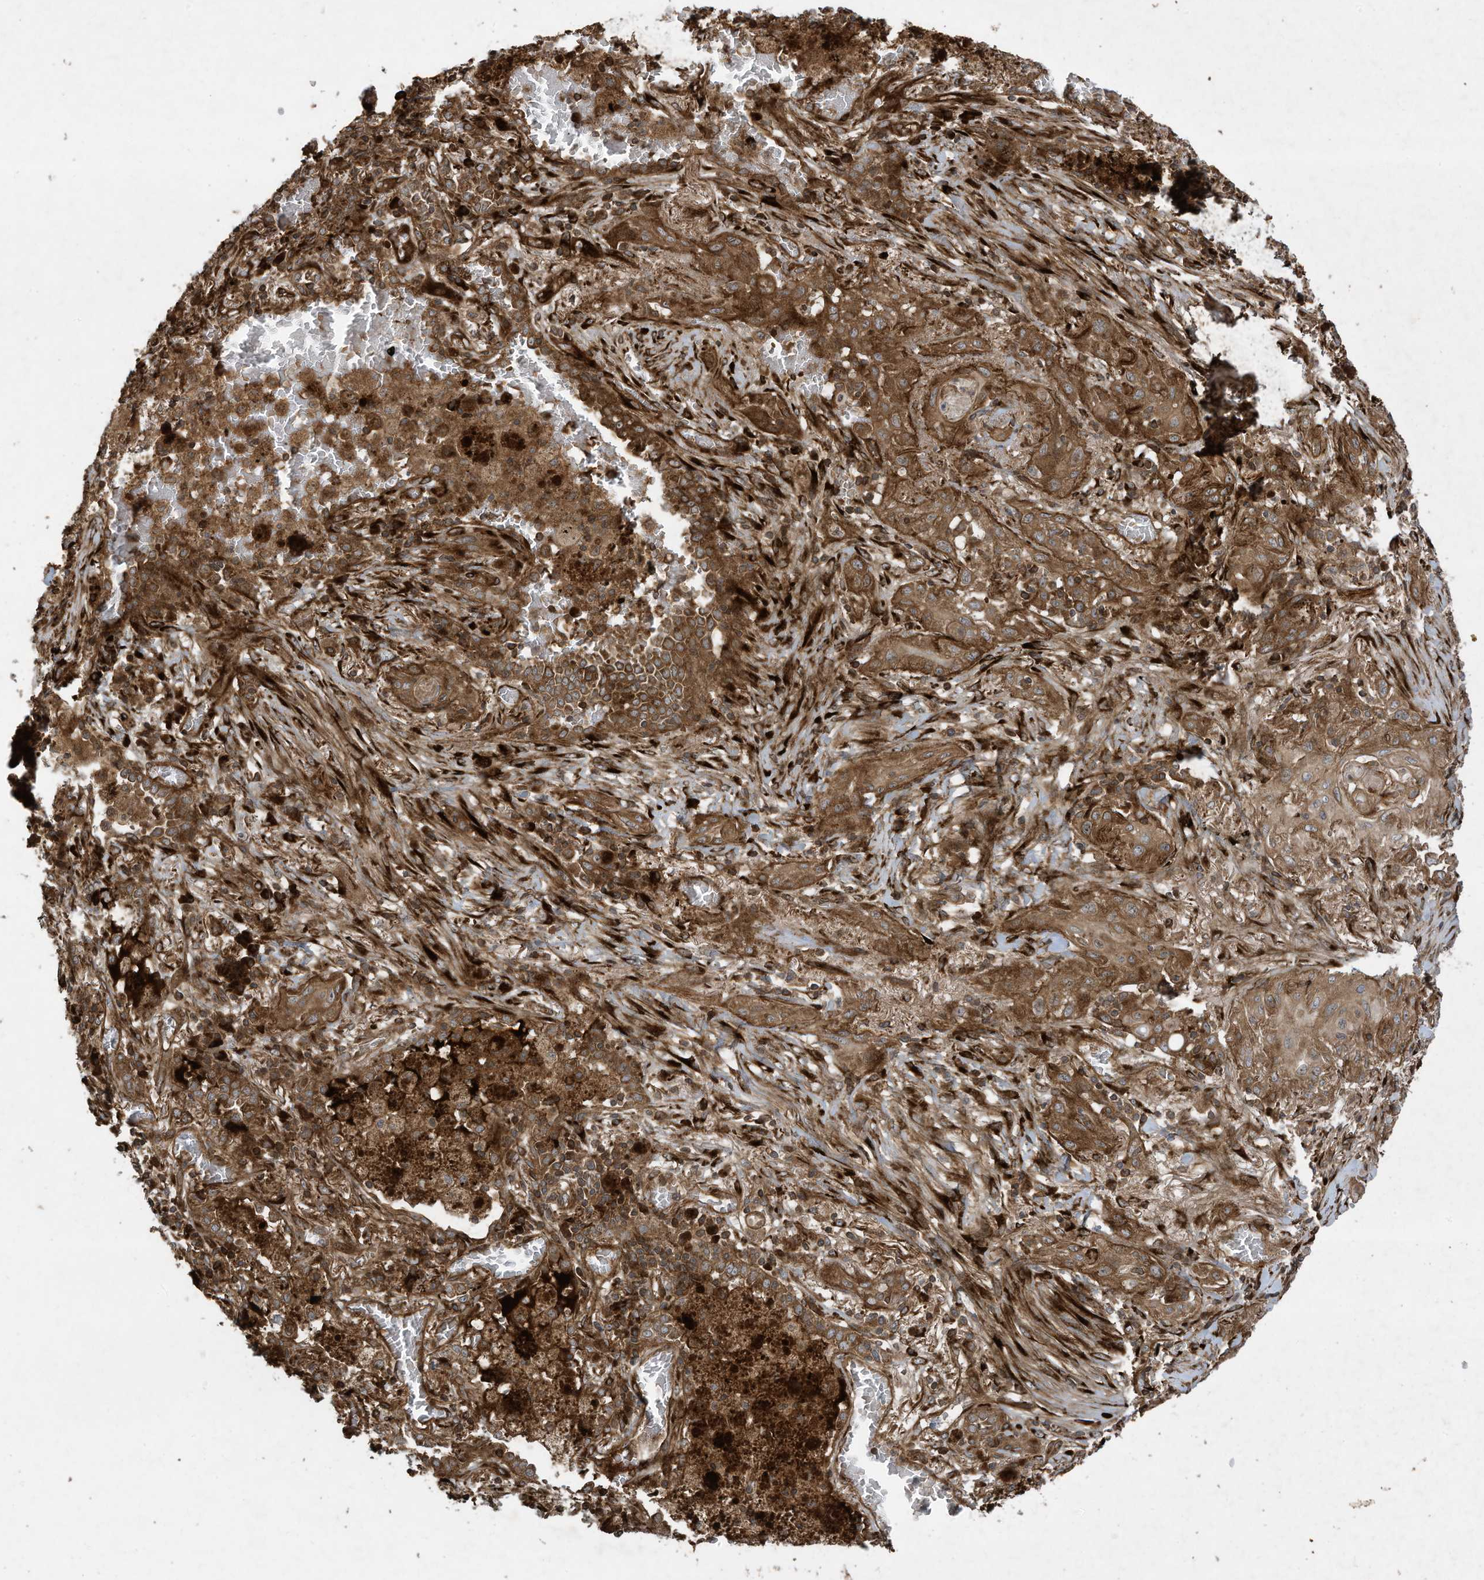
{"staining": {"intensity": "moderate", "quantity": ">75%", "location": "cytoplasmic/membranous"}, "tissue": "lung cancer", "cell_type": "Tumor cells", "image_type": "cancer", "snomed": [{"axis": "morphology", "description": "Squamous cell carcinoma, NOS"}, {"axis": "topography", "description": "Lung"}], "caption": "Immunohistochemical staining of lung cancer (squamous cell carcinoma) shows medium levels of moderate cytoplasmic/membranous protein positivity in about >75% of tumor cells.", "gene": "DDIT4", "patient": {"sex": "female", "age": 47}}